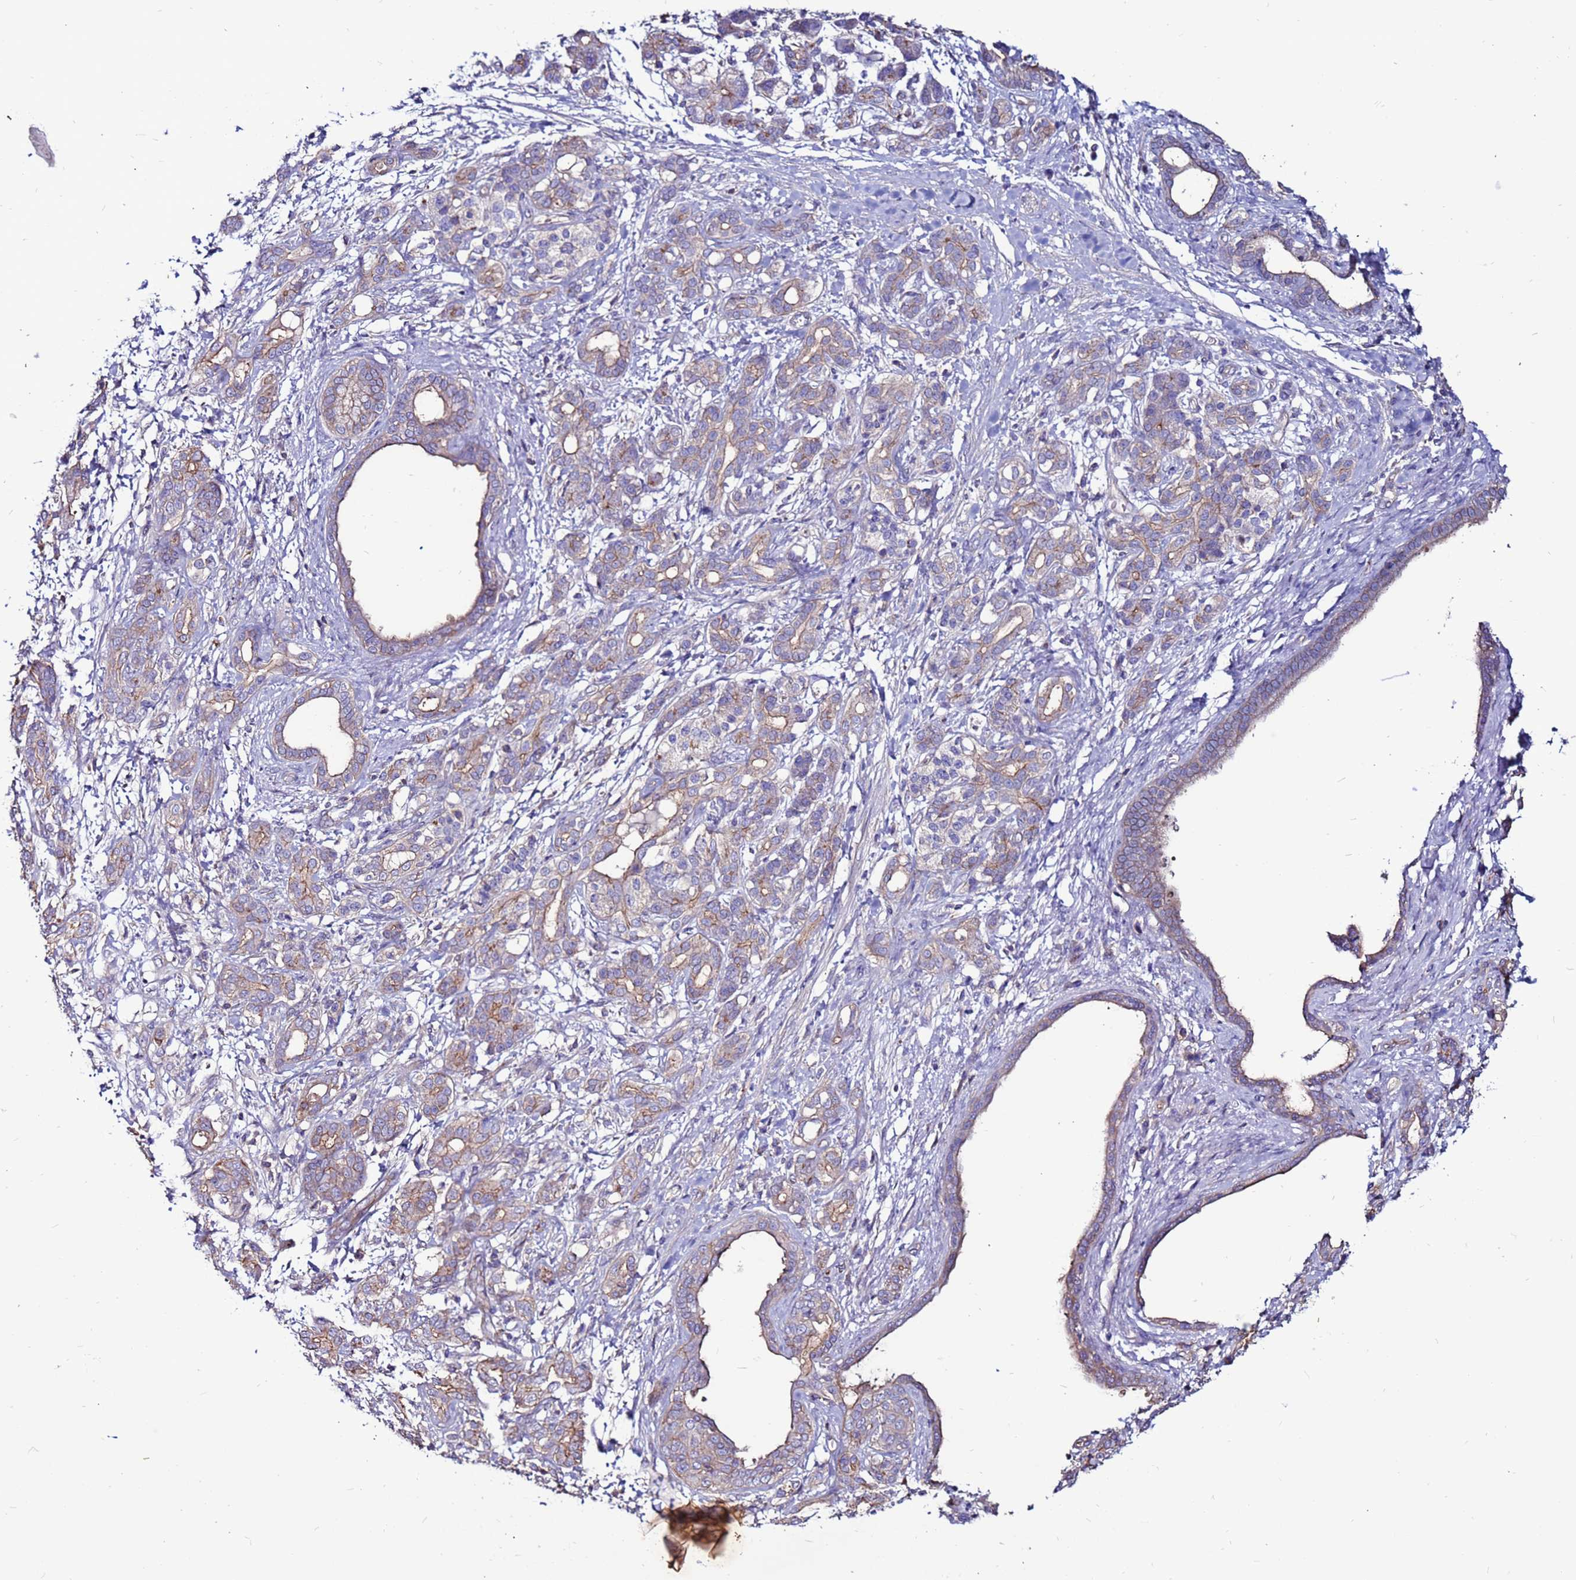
{"staining": {"intensity": "weak", "quantity": "25%-75%", "location": "cytoplasmic/membranous"}, "tissue": "pancreatic cancer", "cell_type": "Tumor cells", "image_type": "cancer", "snomed": [{"axis": "morphology", "description": "Adenocarcinoma, NOS"}, {"axis": "topography", "description": "Pancreas"}], "caption": "DAB (3,3'-diaminobenzidine) immunohistochemical staining of adenocarcinoma (pancreatic) demonstrates weak cytoplasmic/membranous protein staining in about 25%-75% of tumor cells.", "gene": "NRN1L", "patient": {"sex": "female", "age": 55}}